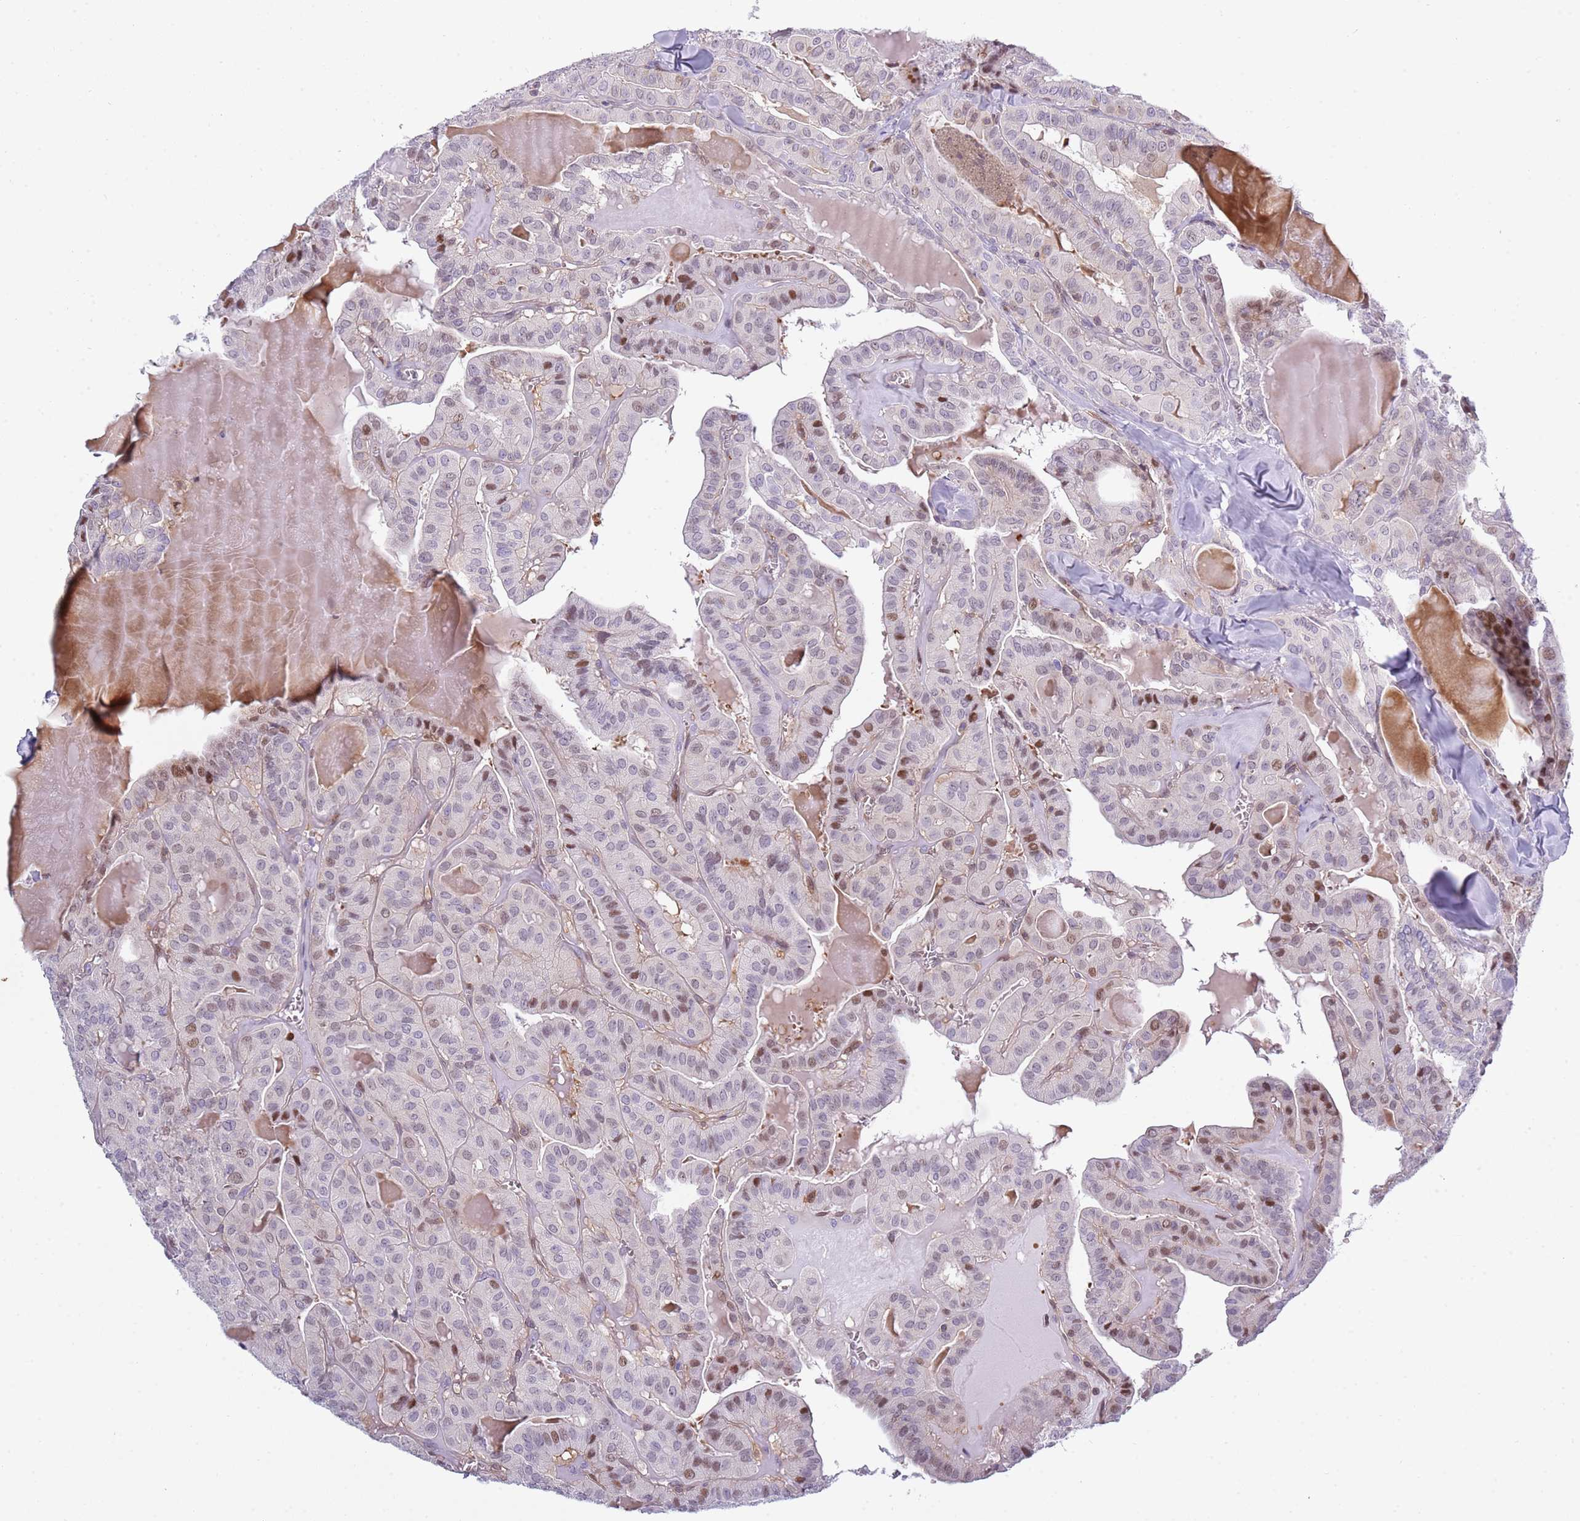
{"staining": {"intensity": "moderate", "quantity": "<25%", "location": "nuclear"}, "tissue": "thyroid cancer", "cell_type": "Tumor cells", "image_type": "cancer", "snomed": [{"axis": "morphology", "description": "Papillary adenocarcinoma, NOS"}, {"axis": "topography", "description": "Thyroid gland"}], "caption": "Moderate nuclear protein staining is identified in about <25% of tumor cells in thyroid papillary adenocarcinoma. The staining is performed using DAB brown chromogen to label protein expression. The nuclei are counter-stained blue using hematoxylin.", "gene": "NBPF6", "patient": {"sex": "male", "age": 52}}